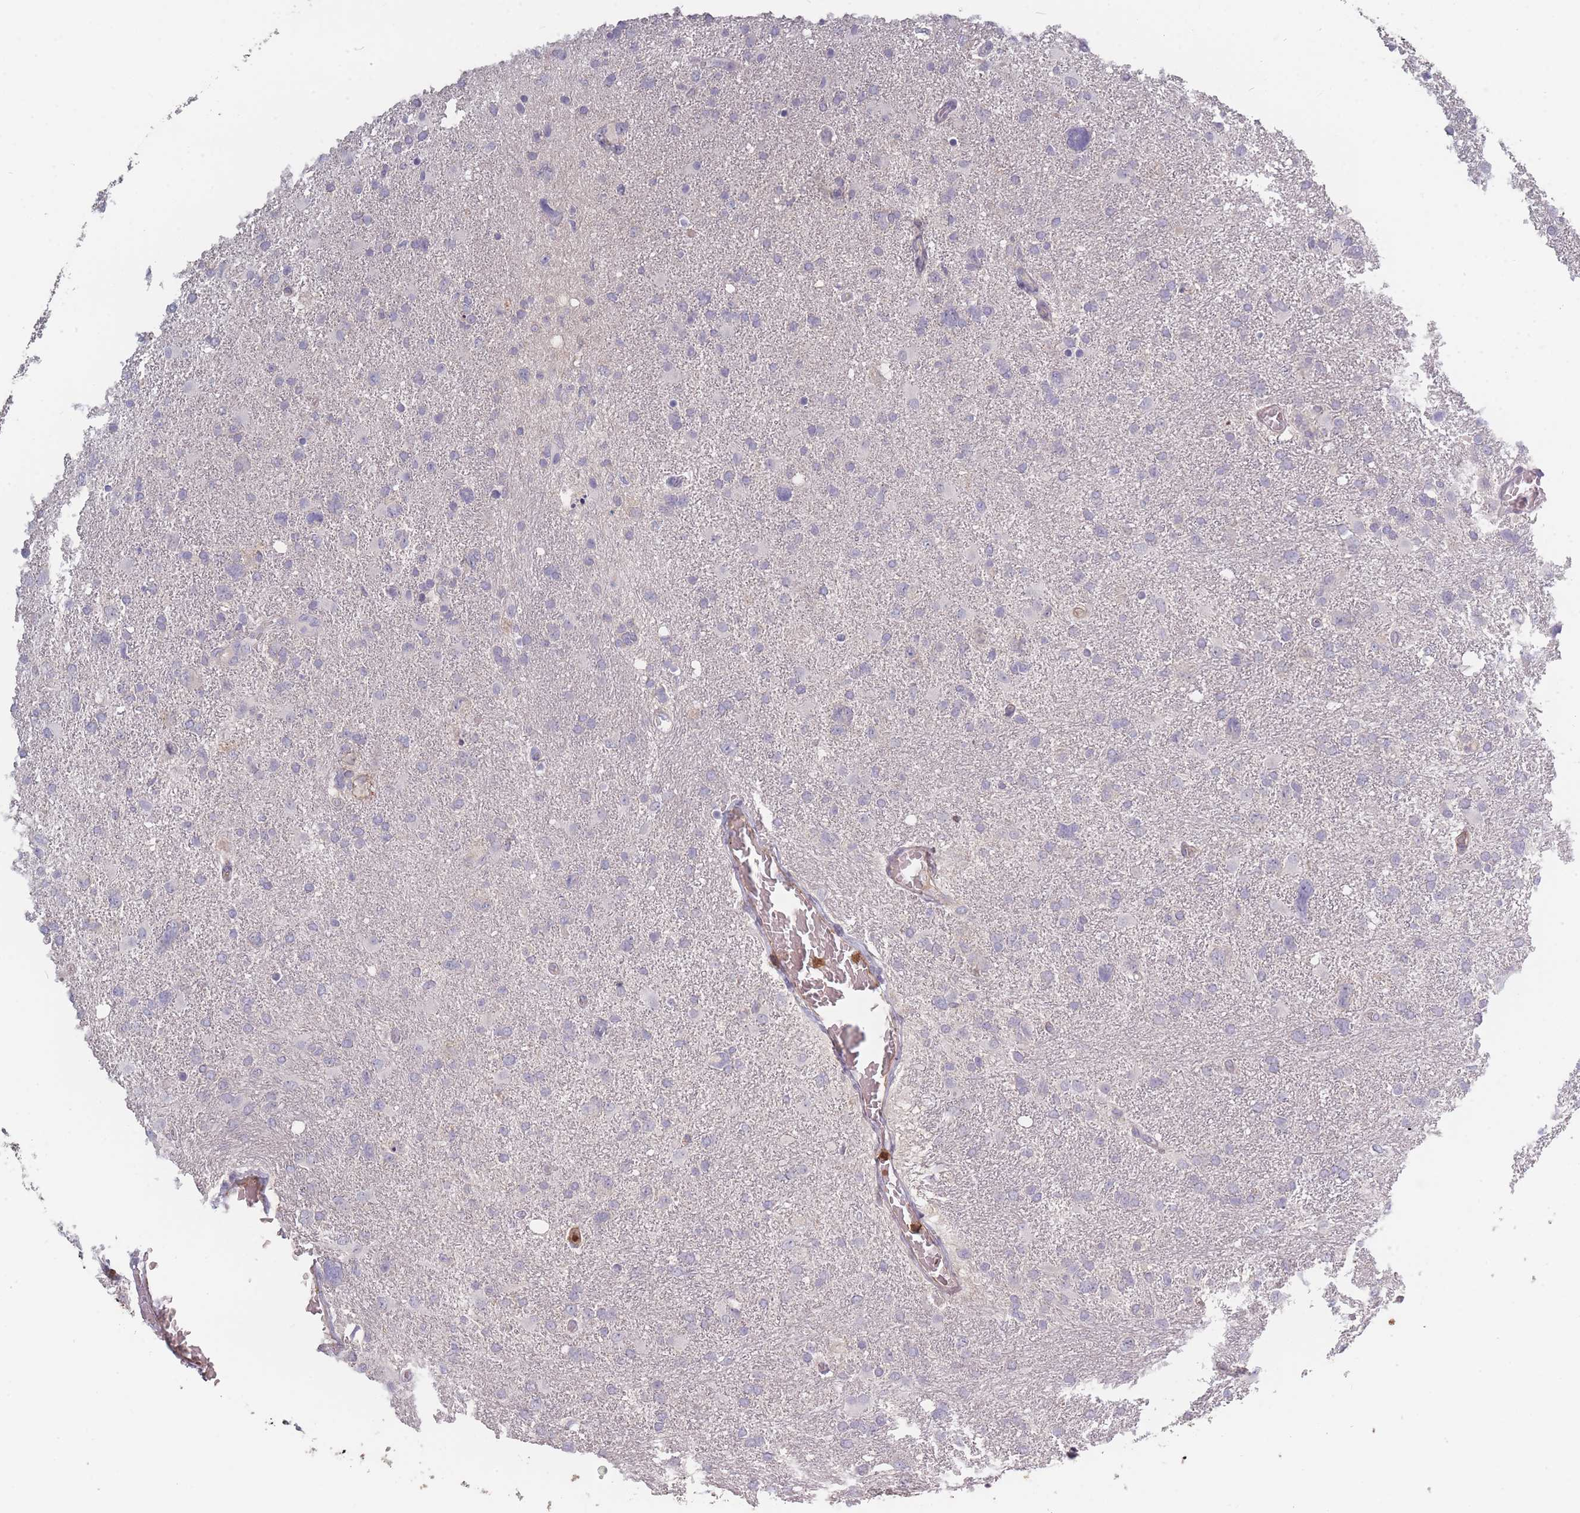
{"staining": {"intensity": "negative", "quantity": "none", "location": "none"}, "tissue": "glioma", "cell_type": "Tumor cells", "image_type": "cancer", "snomed": [{"axis": "morphology", "description": "Glioma, malignant, High grade"}, {"axis": "topography", "description": "Brain"}], "caption": "Tumor cells show no significant protein expression in high-grade glioma (malignant).", "gene": "BST1", "patient": {"sex": "male", "age": 61}}